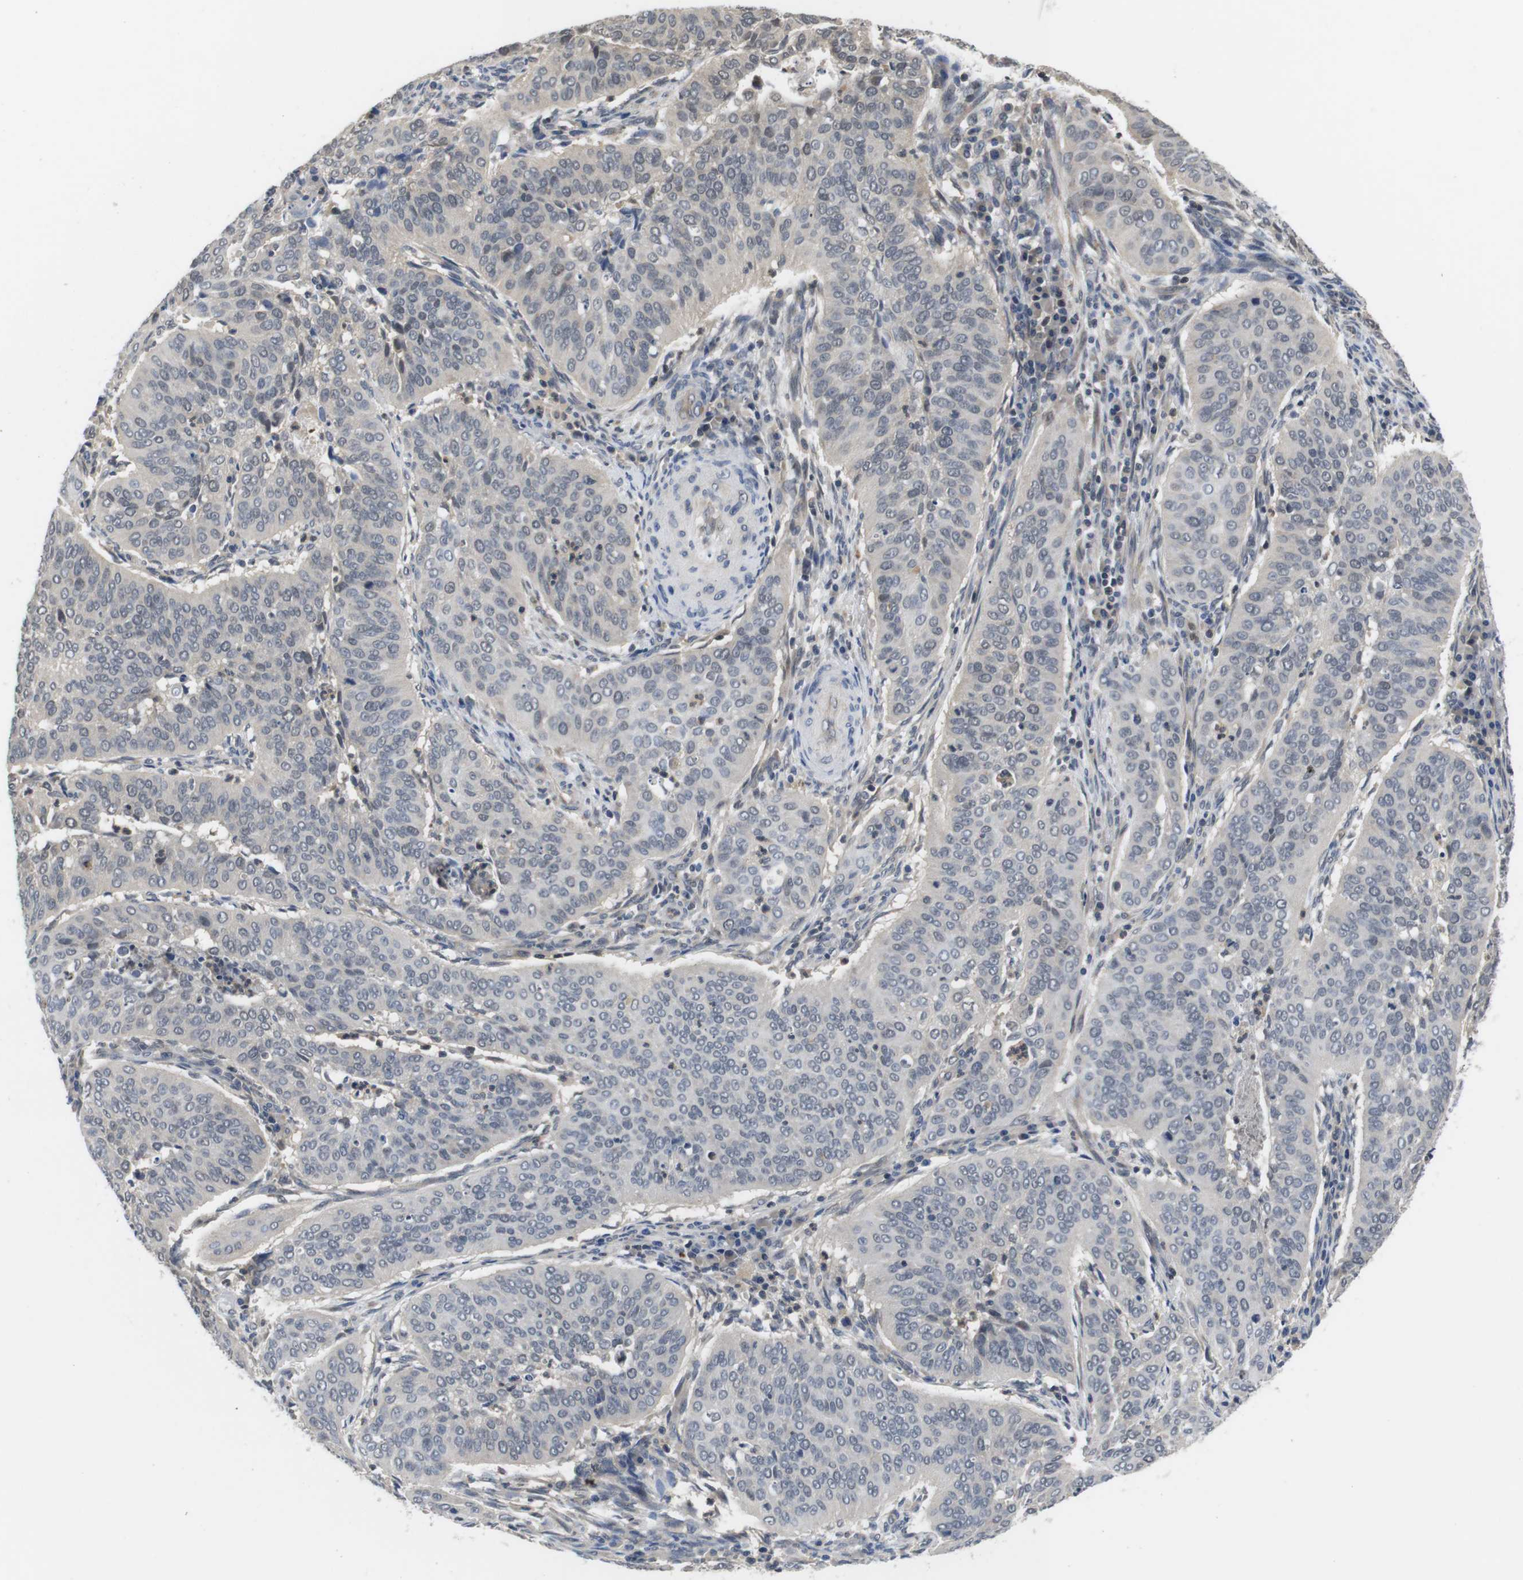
{"staining": {"intensity": "negative", "quantity": "none", "location": "none"}, "tissue": "cervical cancer", "cell_type": "Tumor cells", "image_type": "cancer", "snomed": [{"axis": "morphology", "description": "Normal tissue, NOS"}, {"axis": "morphology", "description": "Squamous cell carcinoma, NOS"}, {"axis": "topography", "description": "Cervix"}], "caption": "Immunohistochemistry (IHC) of squamous cell carcinoma (cervical) reveals no staining in tumor cells.", "gene": "FADD", "patient": {"sex": "female", "age": 39}}